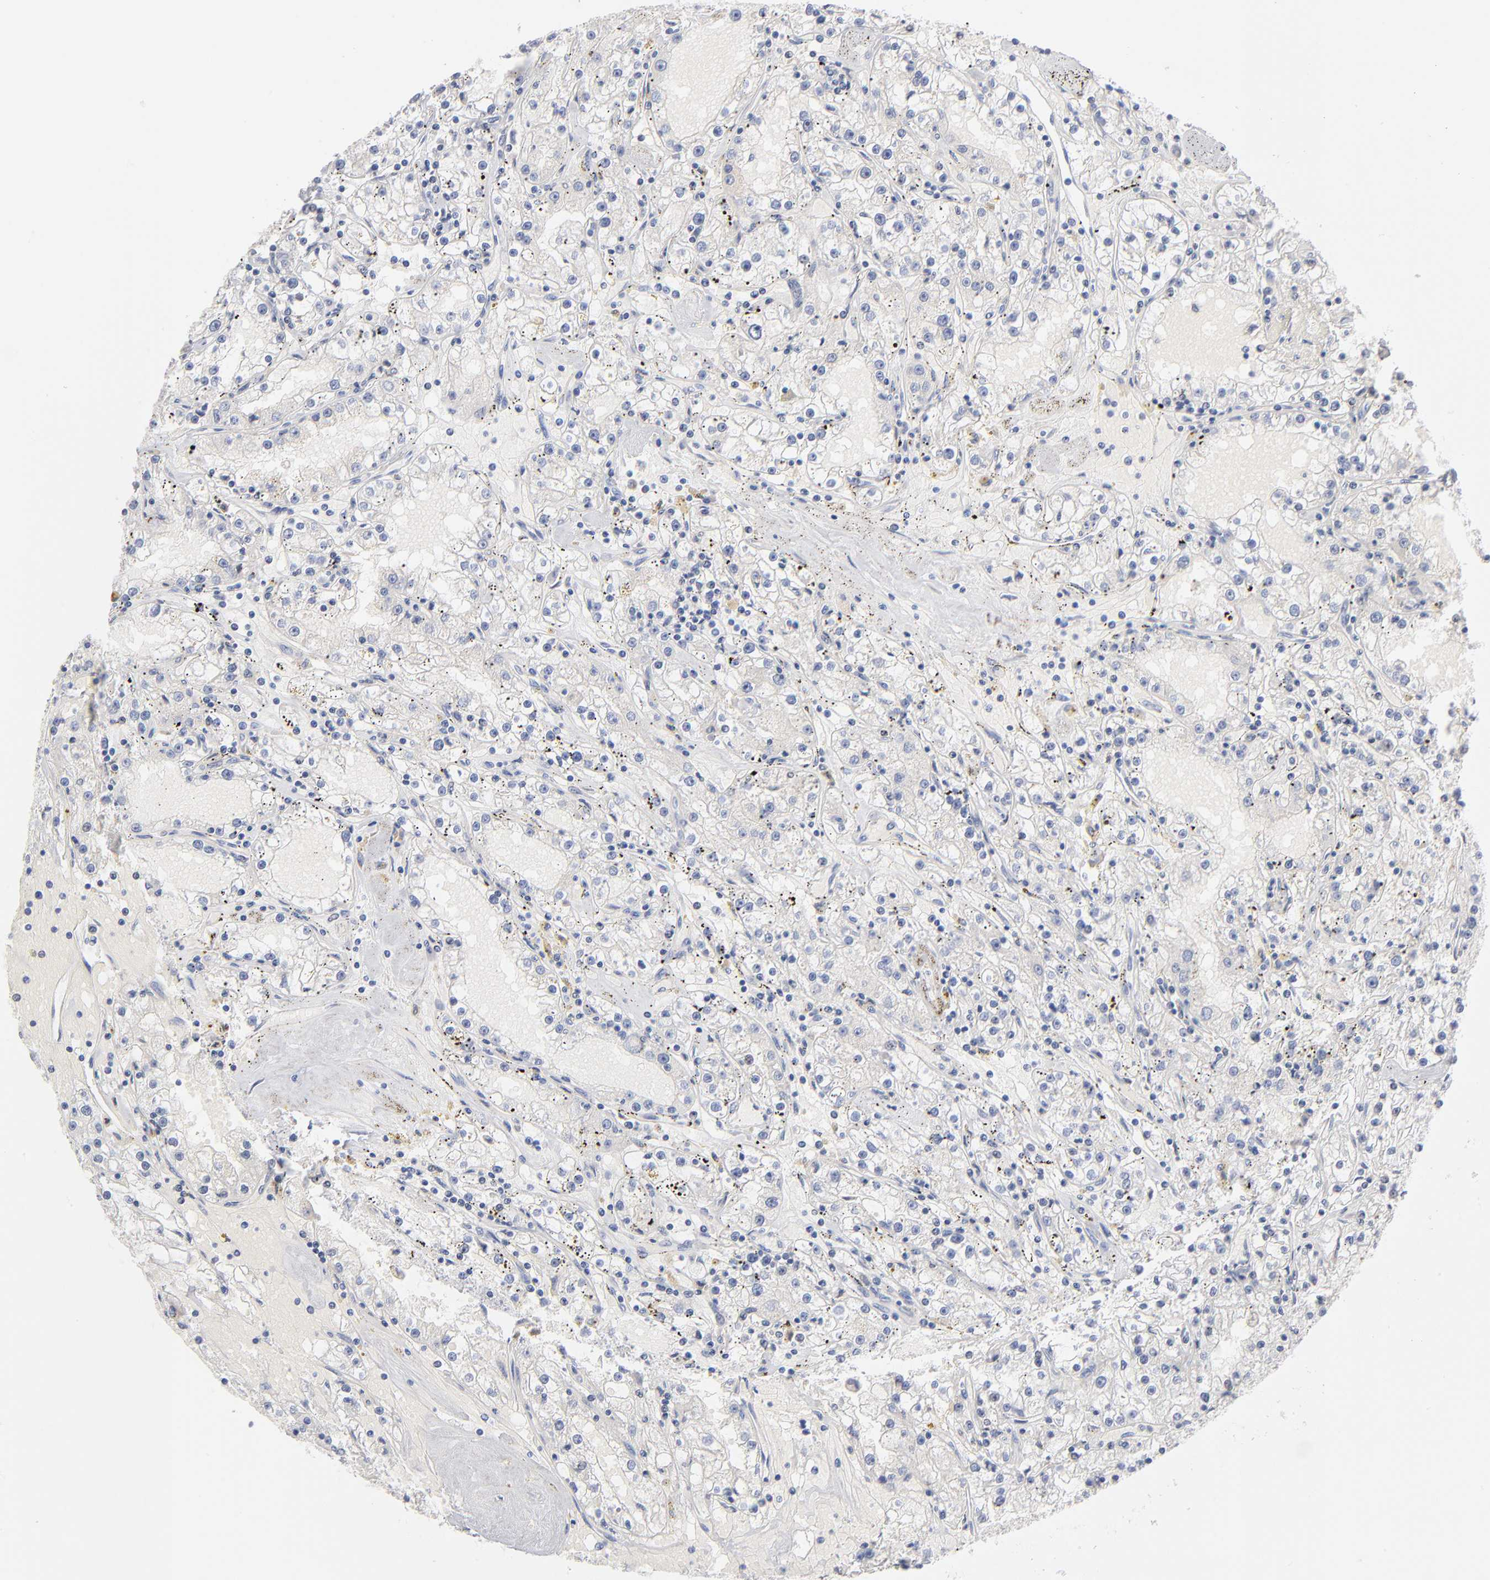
{"staining": {"intensity": "negative", "quantity": "none", "location": "none"}, "tissue": "renal cancer", "cell_type": "Tumor cells", "image_type": "cancer", "snomed": [{"axis": "morphology", "description": "Adenocarcinoma, NOS"}, {"axis": "topography", "description": "Kidney"}], "caption": "High power microscopy histopathology image of an immunohistochemistry histopathology image of adenocarcinoma (renal), revealing no significant staining in tumor cells.", "gene": "F12", "patient": {"sex": "male", "age": 56}}